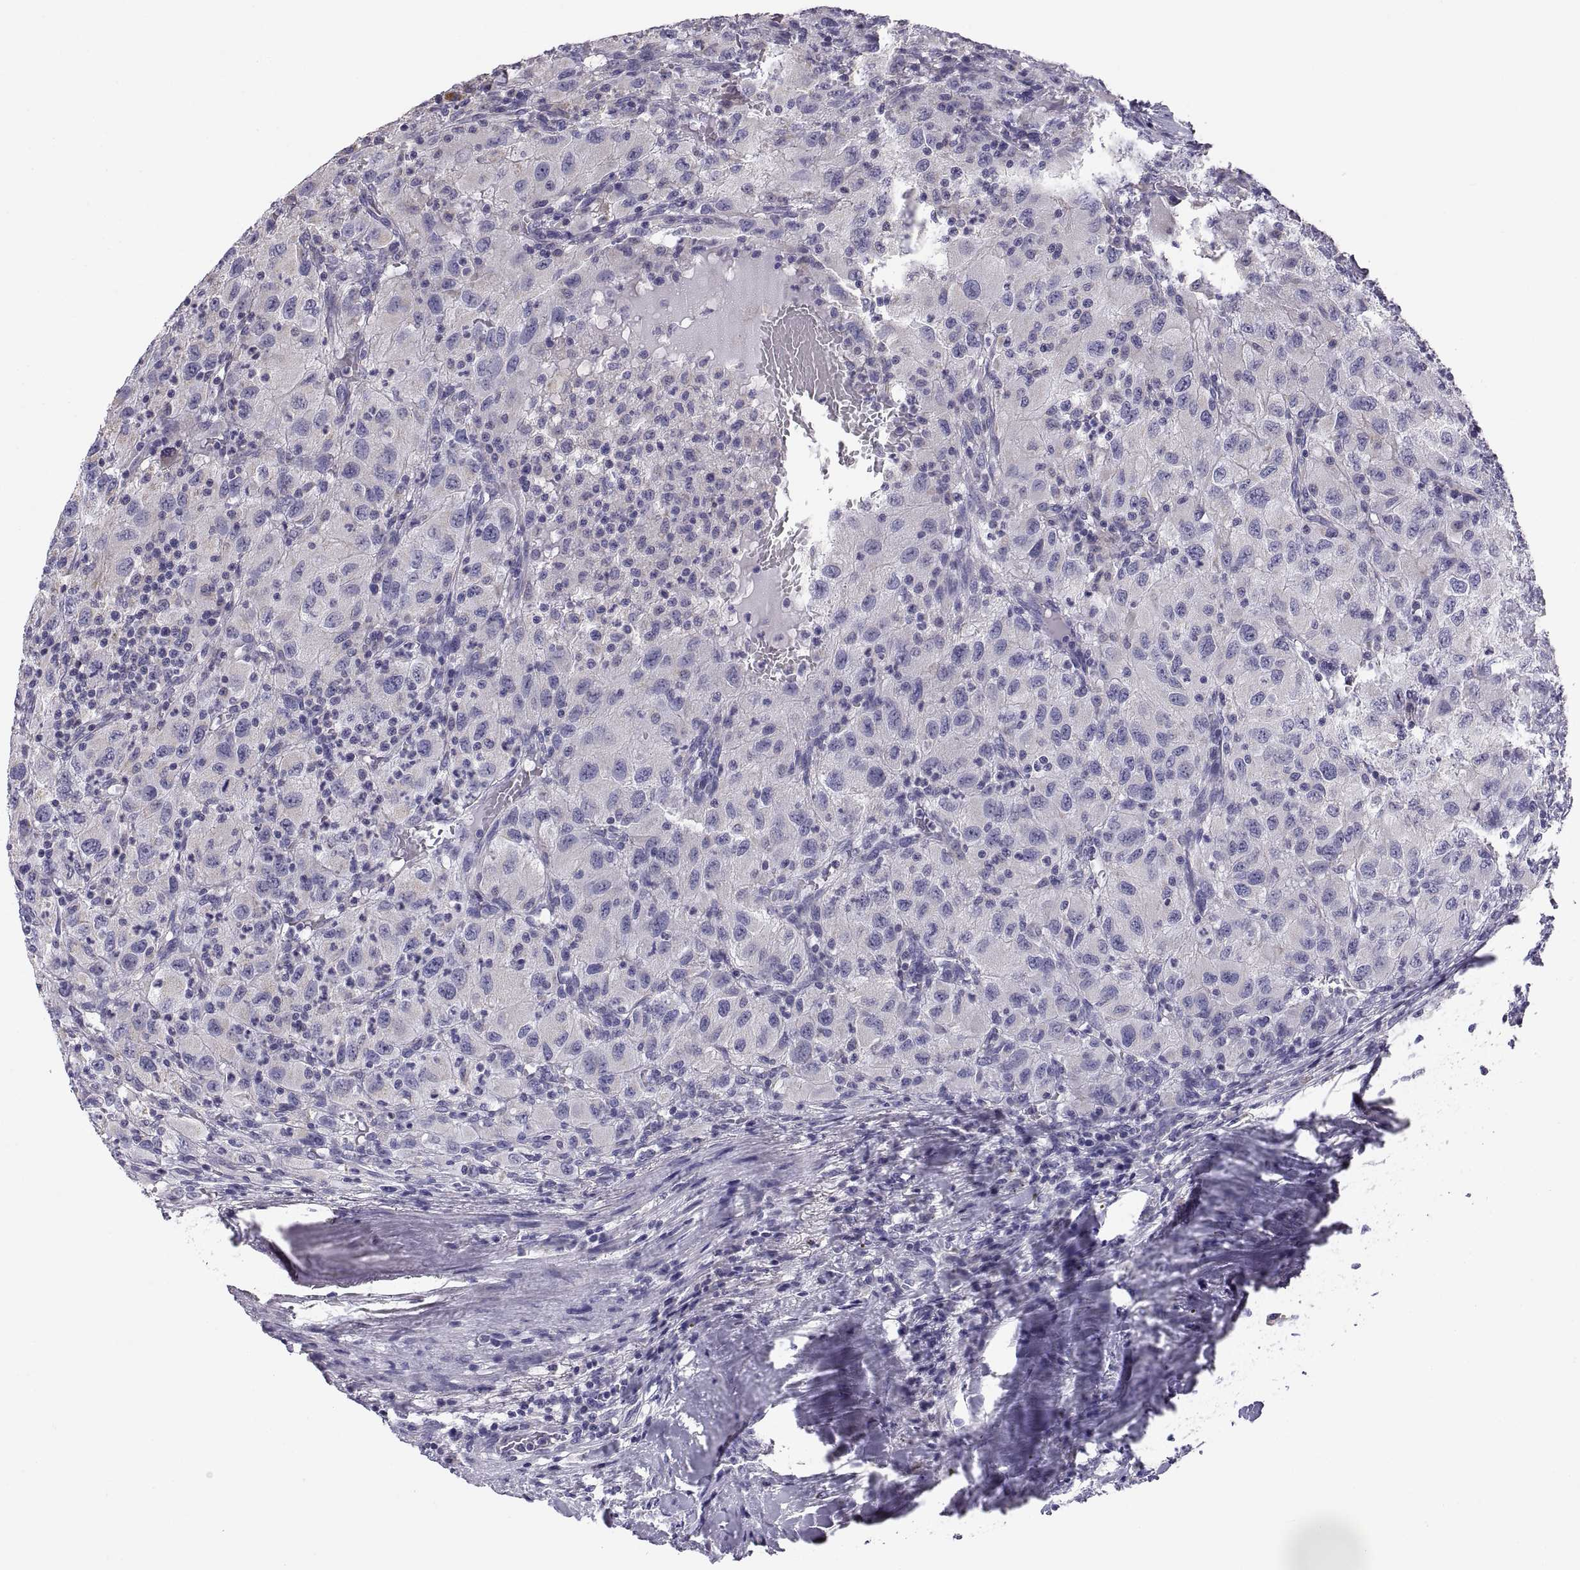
{"staining": {"intensity": "negative", "quantity": "none", "location": "none"}, "tissue": "renal cancer", "cell_type": "Tumor cells", "image_type": "cancer", "snomed": [{"axis": "morphology", "description": "Adenocarcinoma, NOS"}, {"axis": "topography", "description": "Kidney"}], "caption": "Image shows no significant protein staining in tumor cells of adenocarcinoma (renal). The staining is performed using DAB brown chromogen with nuclei counter-stained in using hematoxylin.", "gene": "TNNC1", "patient": {"sex": "female", "age": 67}}